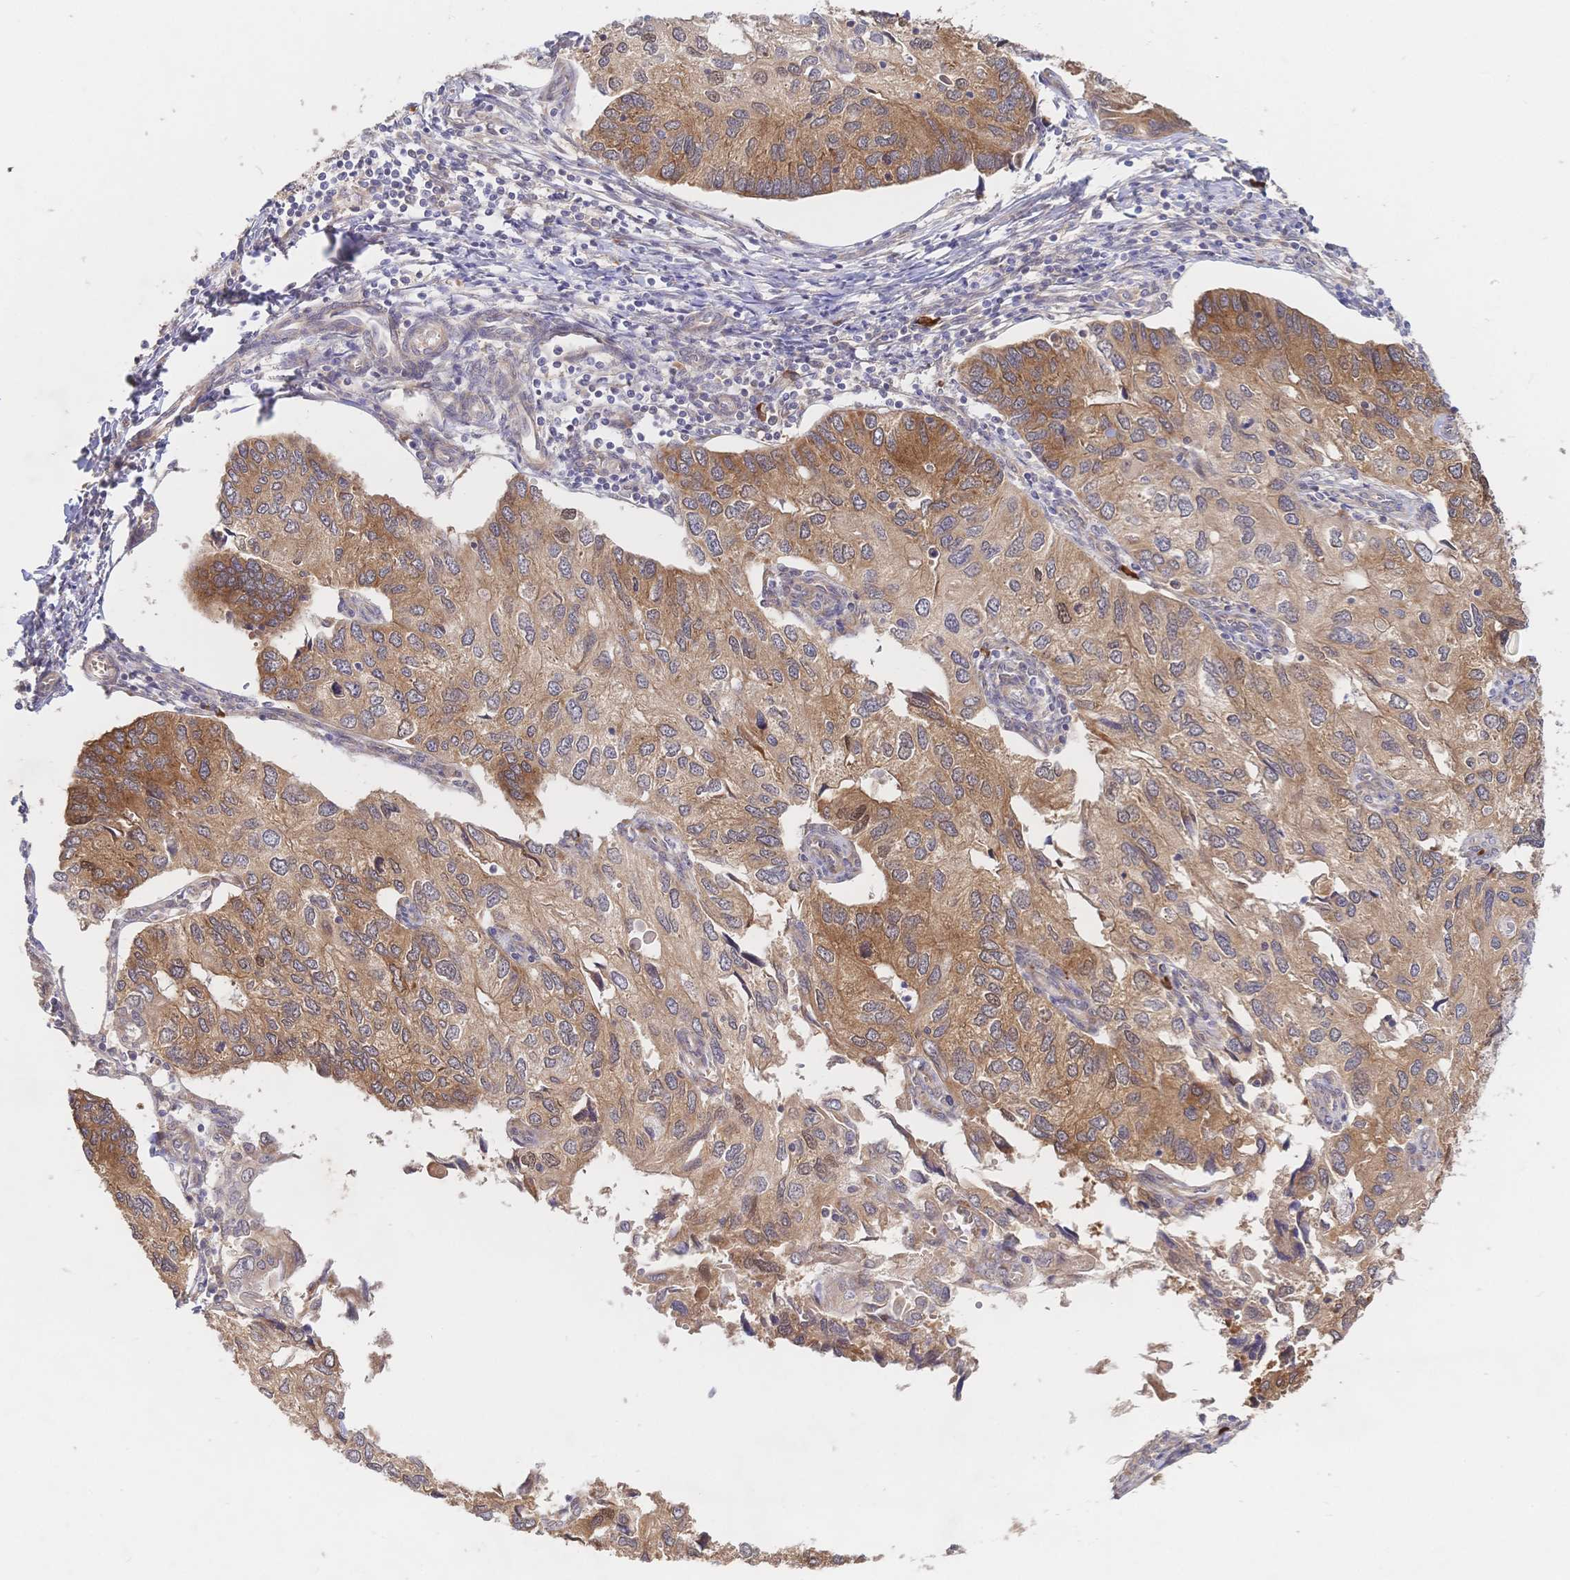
{"staining": {"intensity": "moderate", "quantity": ">75%", "location": "cytoplasmic/membranous,nuclear"}, "tissue": "endometrial cancer", "cell_type": "Tumor cells", "image_type": "cancer", "snomed": [{"axis": "morphology", "description": "Carcinoma, NOS"}, {"axis": "topography", "description": "Uterus"}], "caption": "Immunohistochemistry micrograph of human endometrial carcinoma stained for a protein (brown), which displays medium levels of moderate cytoplasmic/membranous and nuclear staining in about >75% of tumor cells.", "gene": "LMO4", "patient": {"sex": "female", "age": 76}}